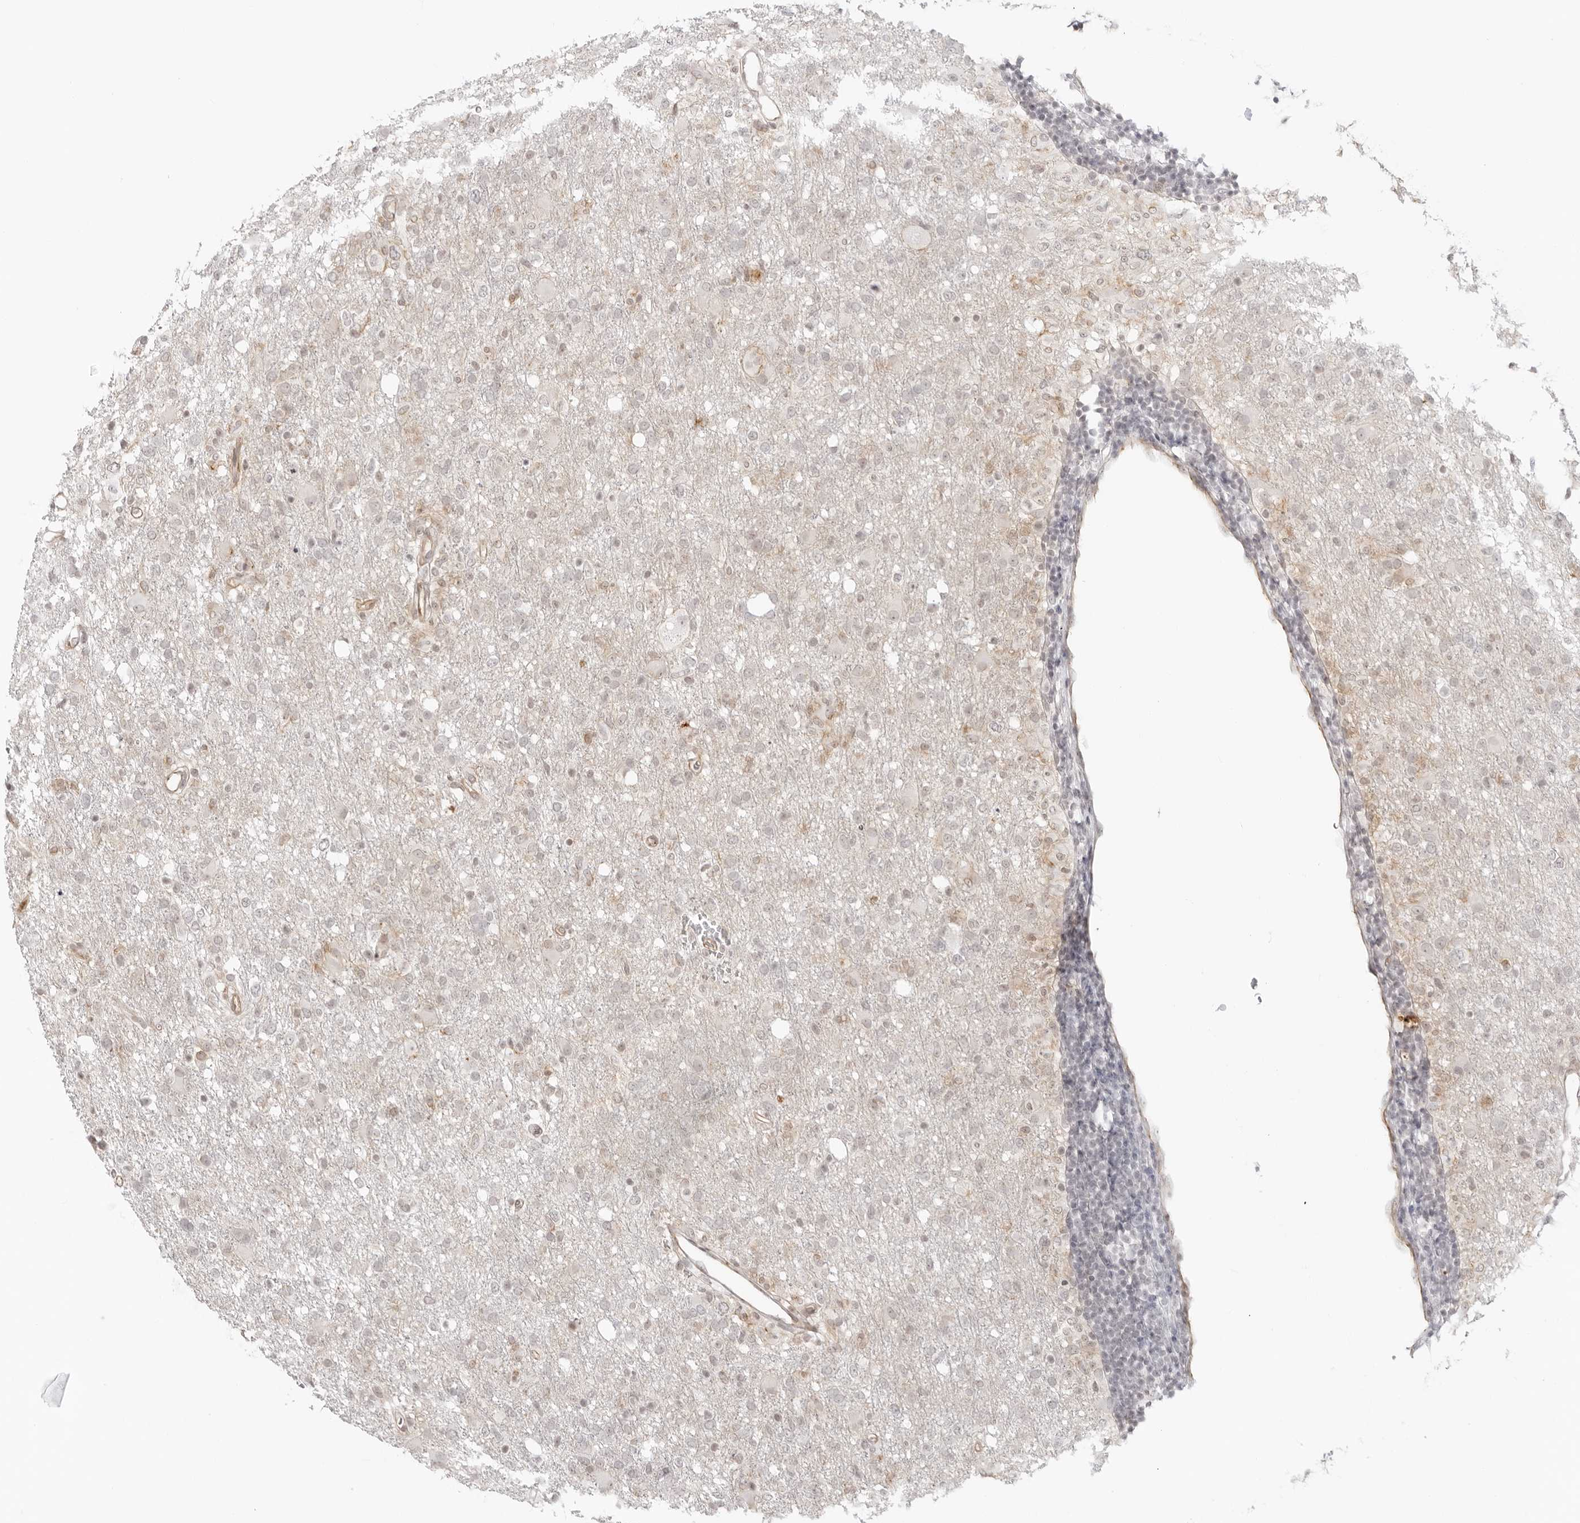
{"staining": {"intensity": "negative", "quantity": "none", "location": "none"}, "tissue": "glioma", "cell_type": "Tumor cells", "image_type": "cancer", "snomed": [{"axis": "morphology", "description": "Glioma, malignant, High grade"}, {"axis": "topography", "description": "Brain"}], "caption": "Glioma was stained to show a protein in brown. There is no significant positivity in tumor cells. (Brightfield microscopy of DAB (3,3'-diaminobenzidine) immunohistochemistry (IHC) at high magnification).", "gene": "TRAPPC3", "patient": {"sex": "female", "age": 57}}